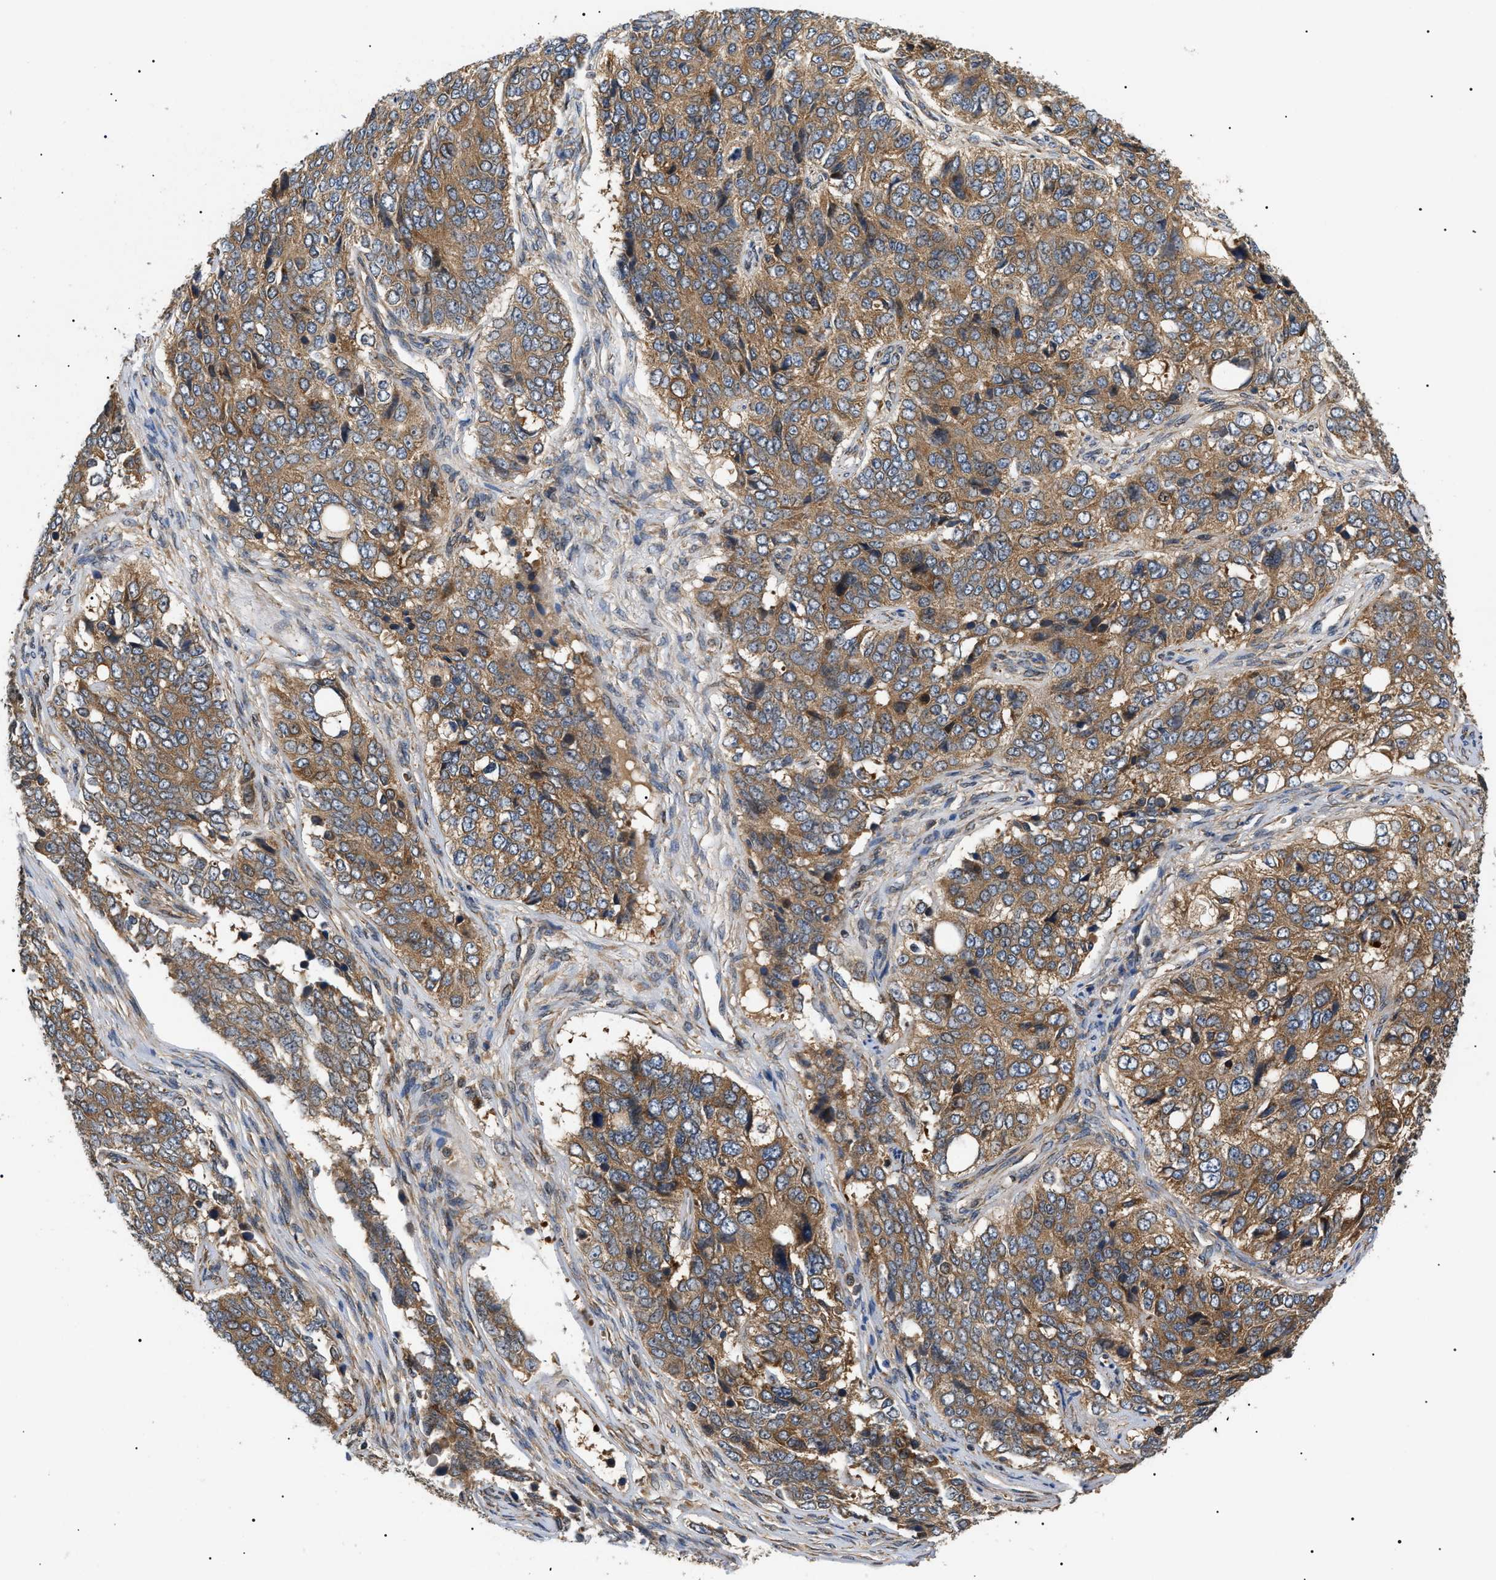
{"staining": {"intensity": "moderate", "quantity": ">75%", "location": "cytoplasmic/membranous"}, "tissue": "ovarian cancer", "cell_type": "Tumor cells", "image_type": "cancer", "snomed": [{"axis": "morphology", "description": "Carcinoma, endometroid"}, {"axis": "topography", "description": "Ovary"}], "caption": "Protein expression analysis of human ovarian endometroid carcinoma reveals moderate cytoplasmic/membranous staining in approximately >75% of tumor cells. (Stains: DAB in brown, nuclei in blue, Microscopy: brightfield microscopy at high magnification).", "gene": "PPM1B", "patient": {"sex": "female", "age": 51}}